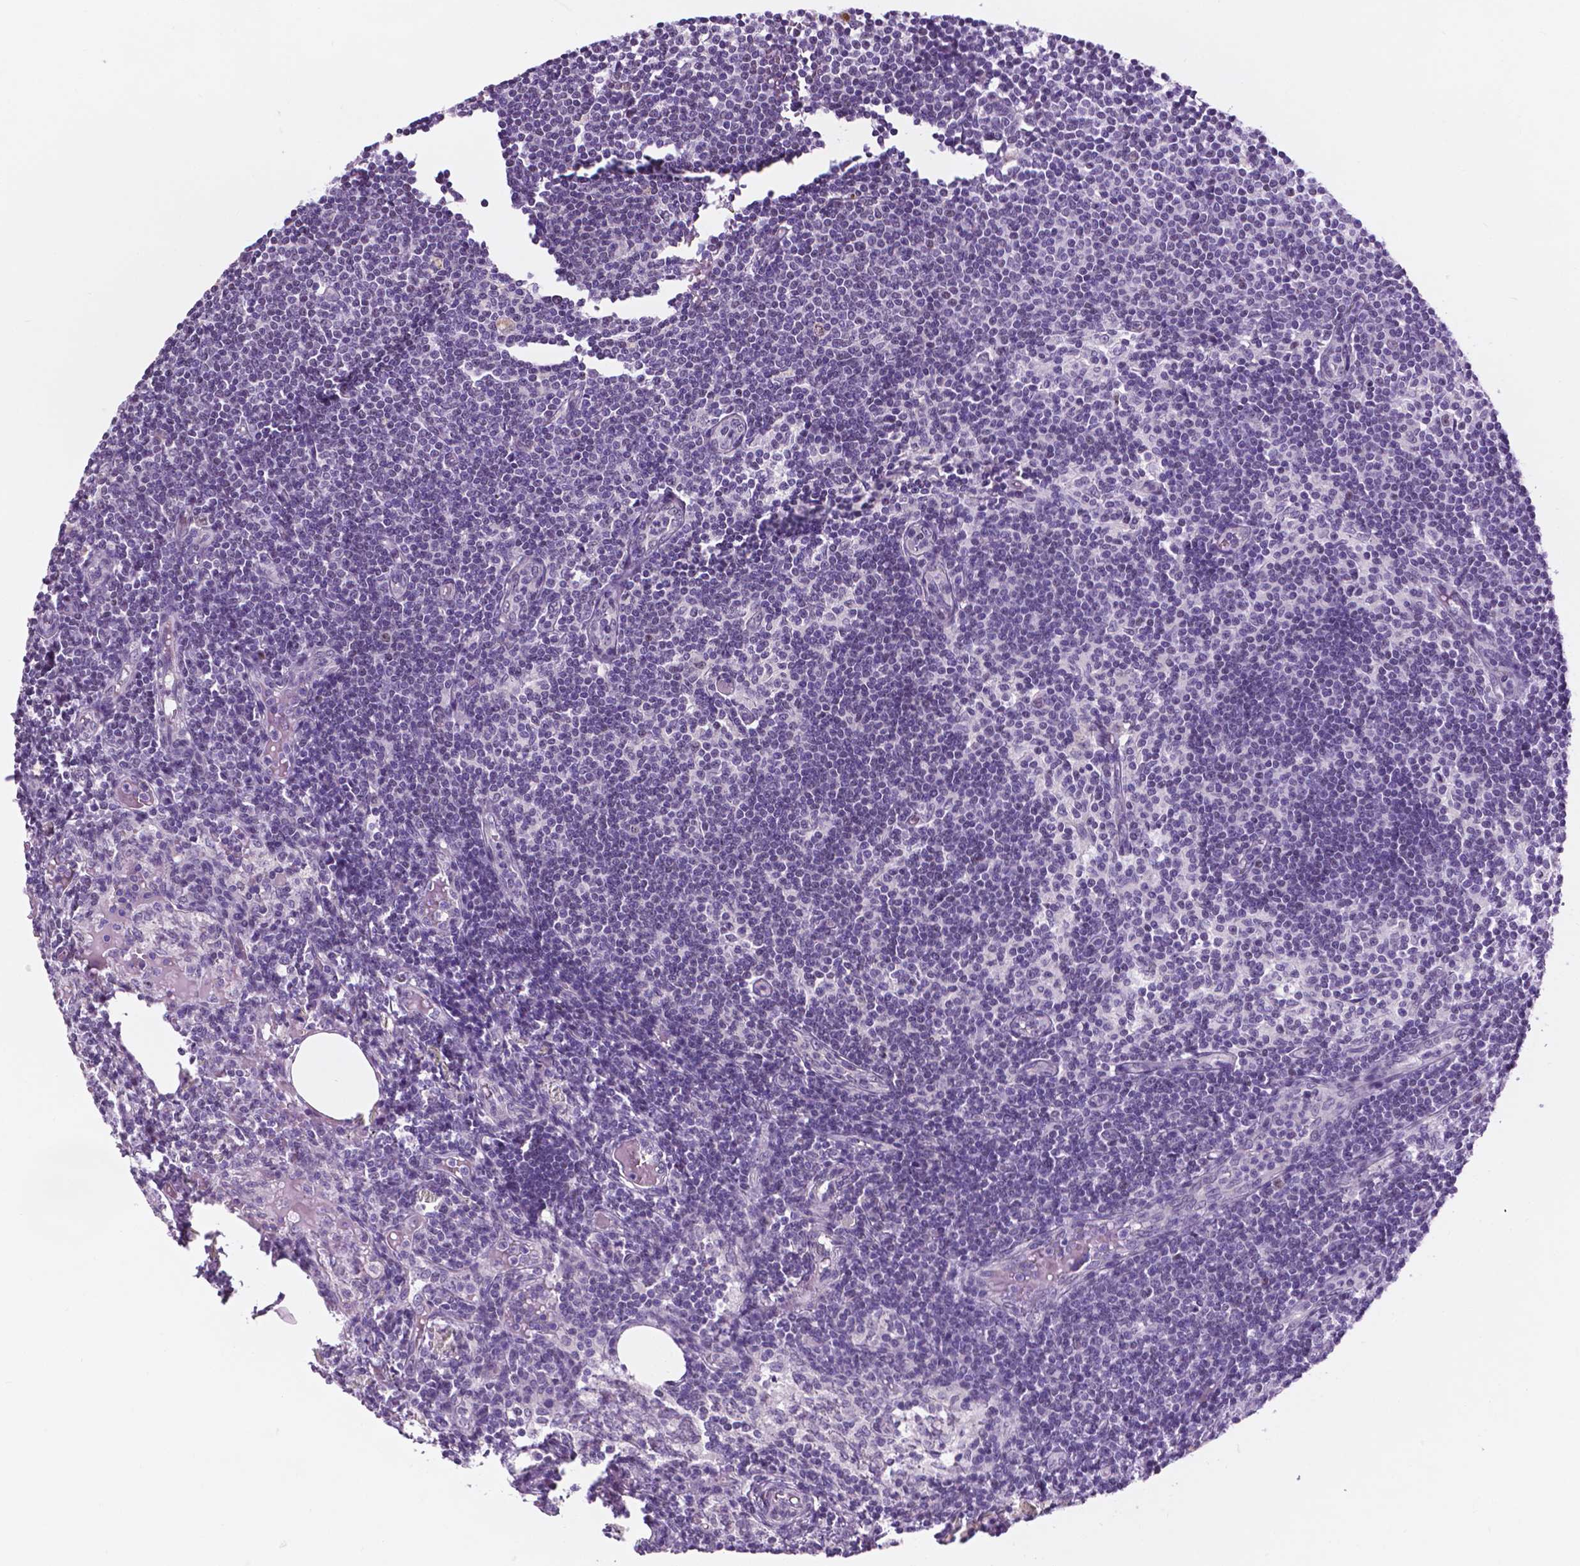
{"staining": {"intensity": "negative", "quantity": "none", "location": "none"}, "tissue": "lymph node", "cell_type": "Germinal center cells", "image_type": "normal", "snomed": [{"axis": "morphology", "description": "Normal tissue, NOS"}, {"axis": "topography", "description": "Lymph node"}], "caption": "A high-resolution histopathology image shows immunohistochemistry (IHC) staining of unremarkable lymph node, which exhibits no significant staining in germinal center cells.", "gene": "FAM50B", "patient": {"sex": "female", "age": 69}}